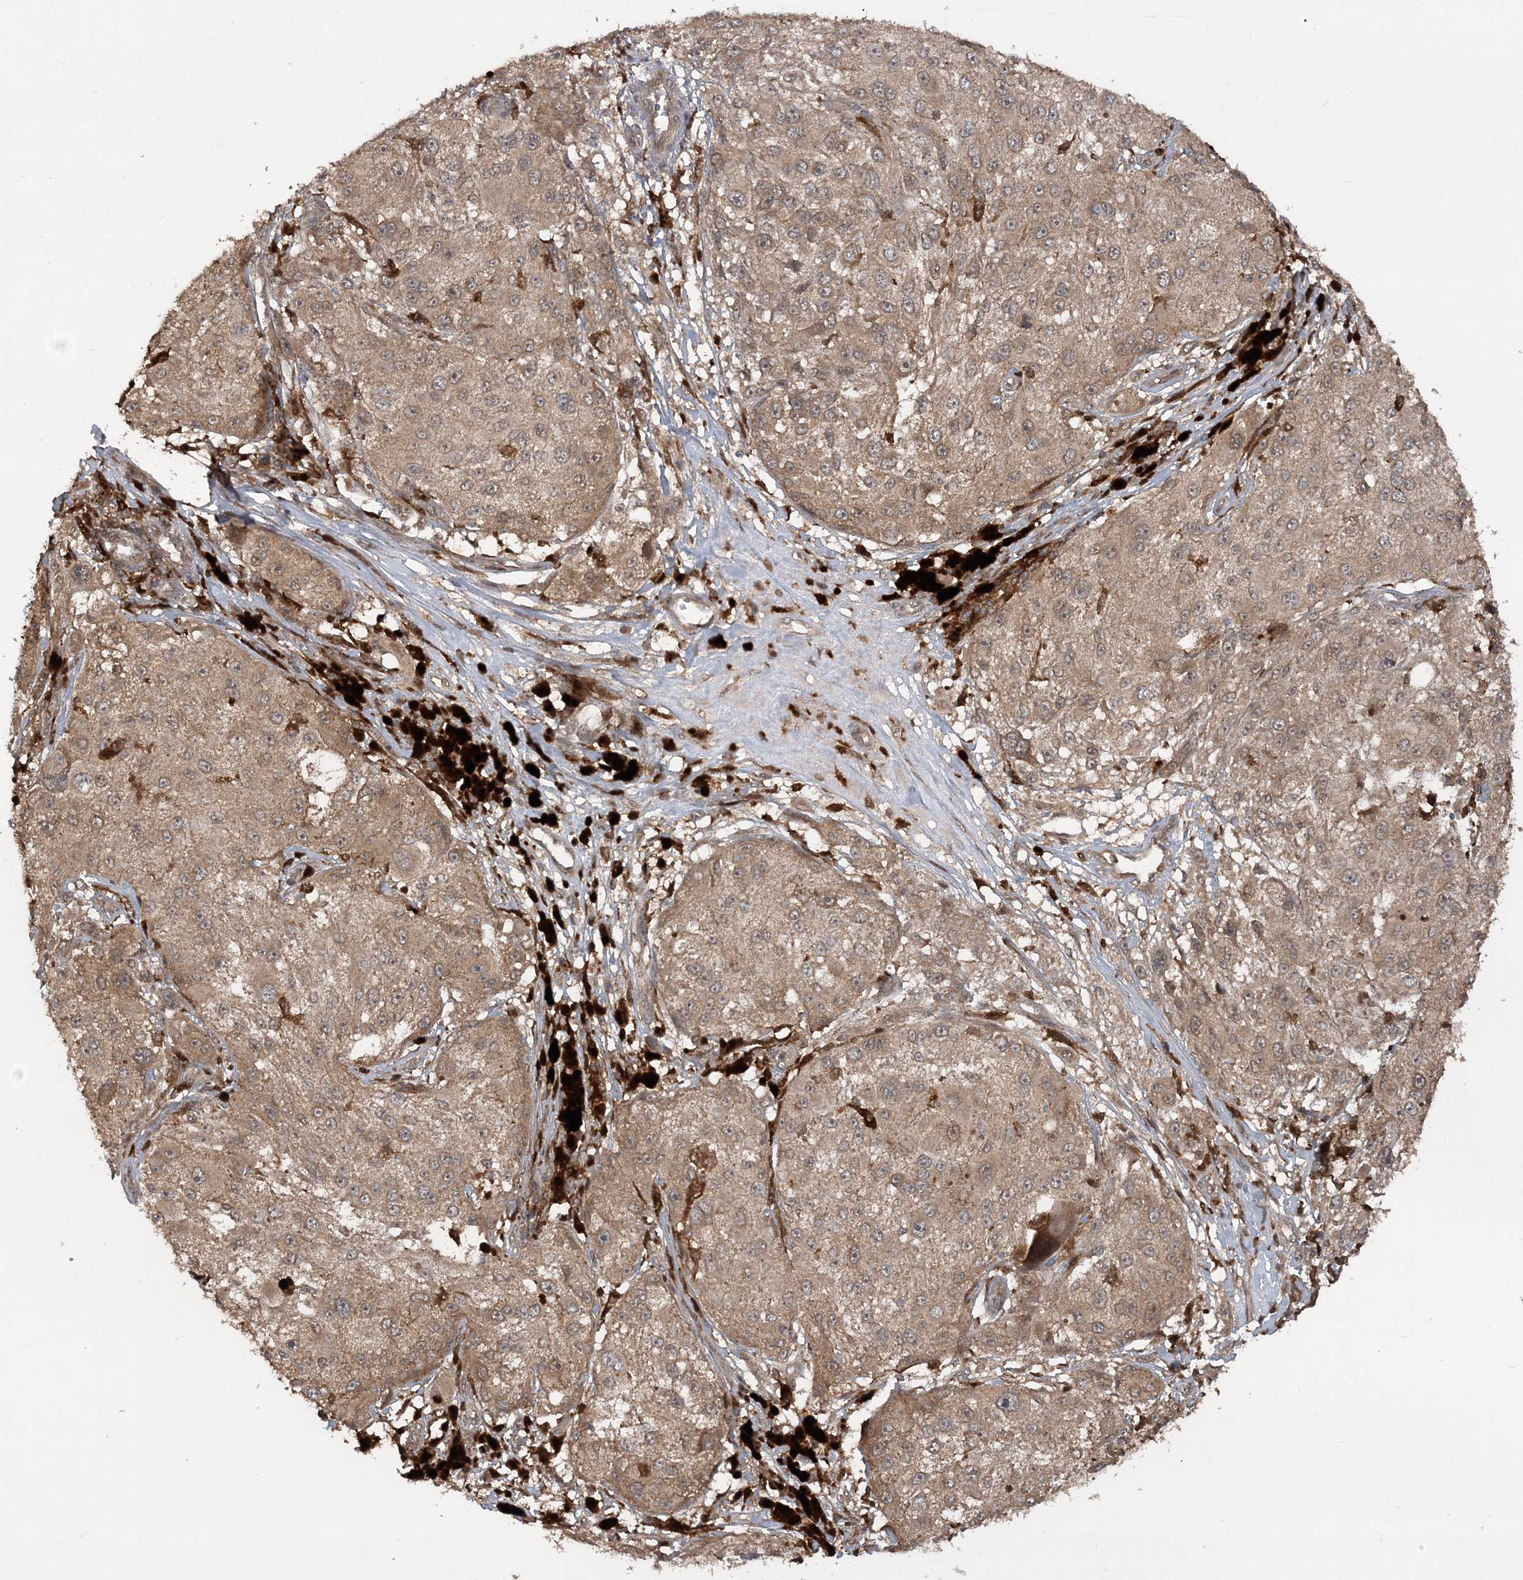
{"staining": {"intensity": "moderate", "quantity": ">75%", "location": "cytoplasmic/membranous"}, "tissue": "melanoma", "cell_type": "Tumor cells", "image_type": "cancer", "snomed": [{"axis": "morphology", "description": "Necrosis, NOS"}, {"axis": "morphology", "description": "Malignant melanoma, NOS"}, {"axis": "topography", "description": "Skin"}], "caption": "The immunohistochemical stain shows moderate cytoplasmic/membranous expression in tumor cells of melanoma tissue.", "gene": "LACC1", "patient": {"sex": "female", "age": 87}}